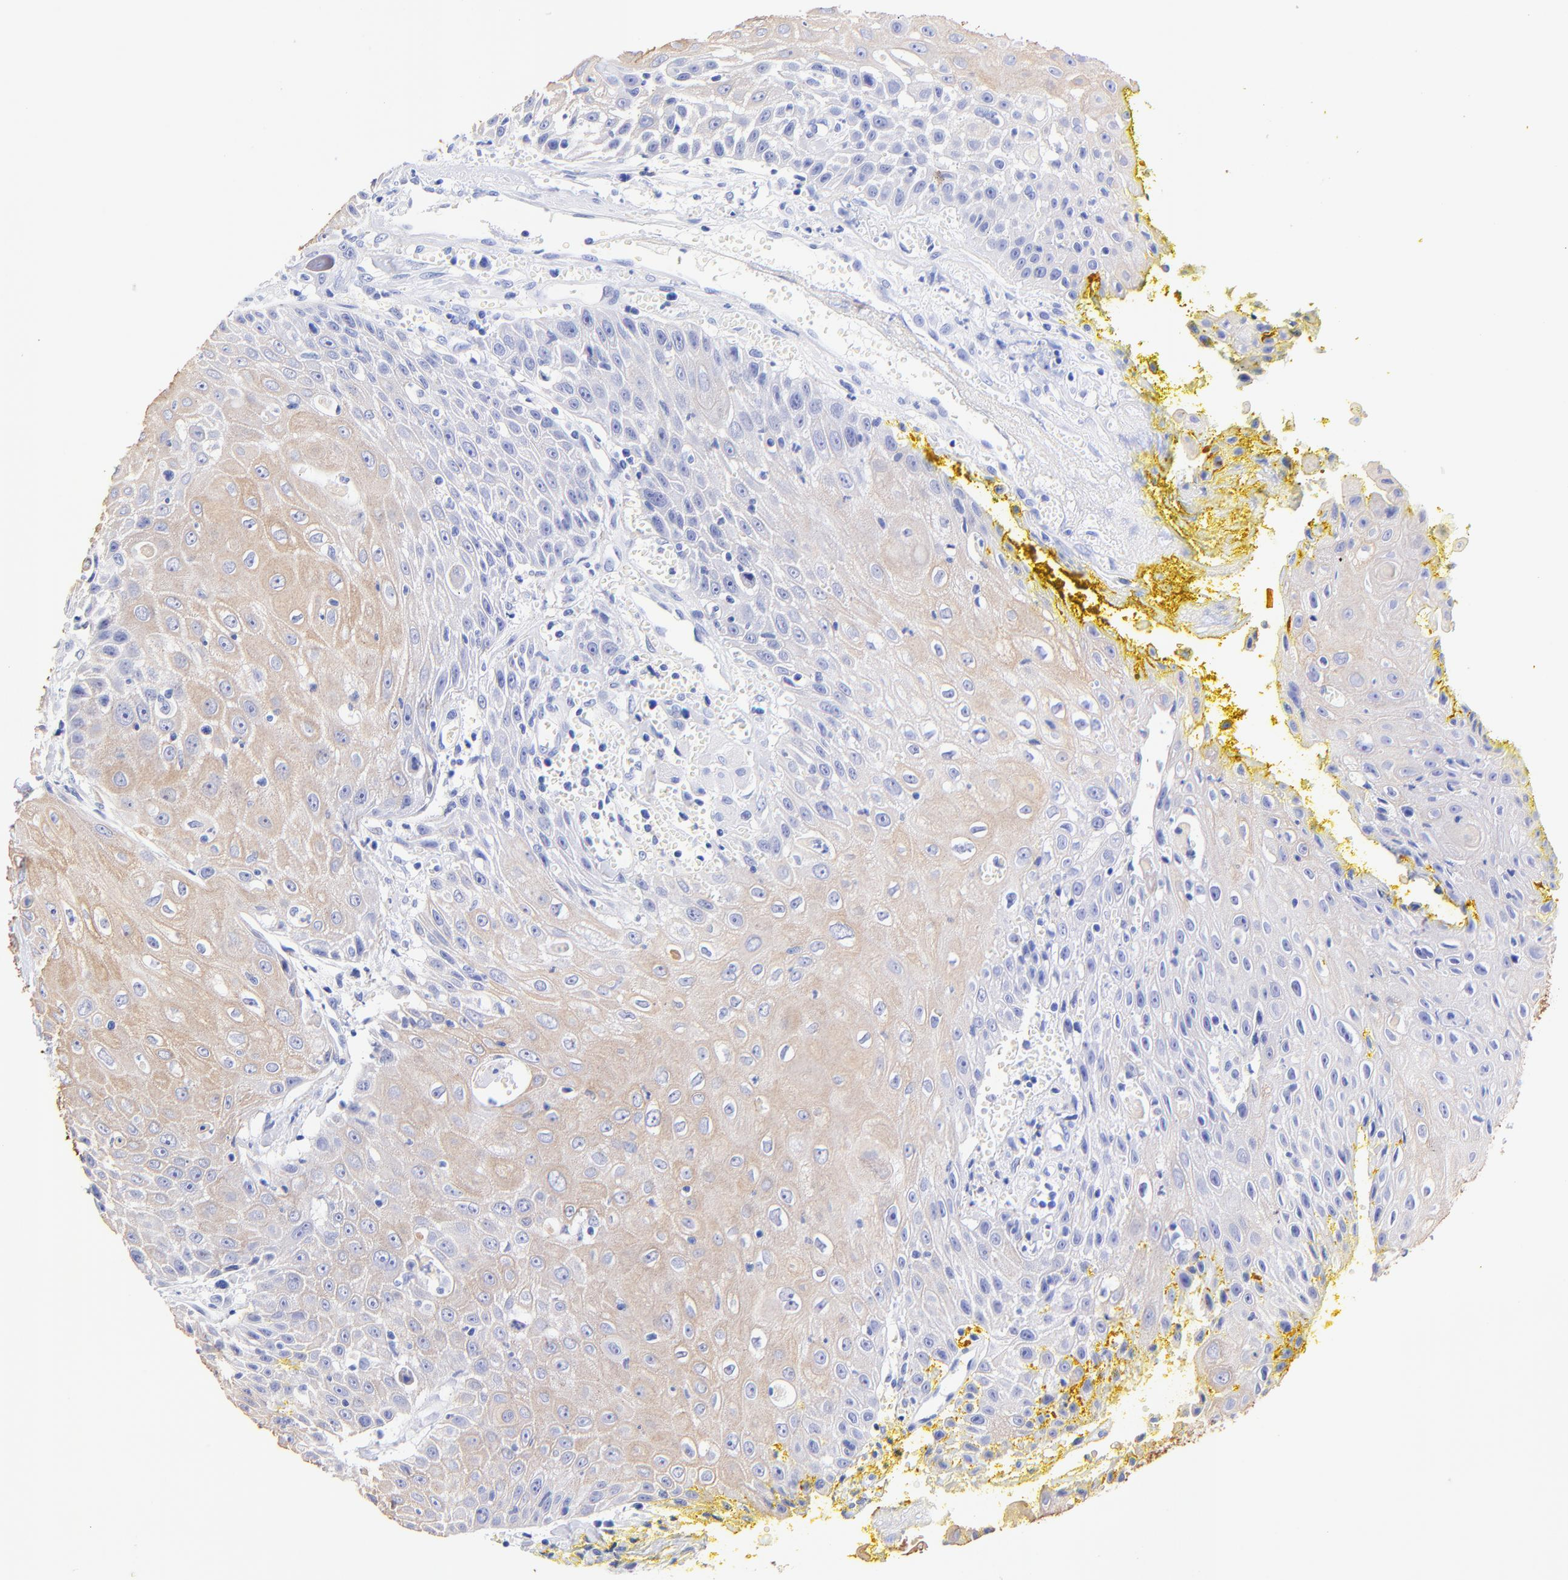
{"staining": {"intensity": "weak", "quantity": "25%-75%", "location": "cytoplasmic/membranous"}, "tissue": "head and neck cancer", "cell_type": "Tumor cells", "image_type": "cancer", "snomed": [{"axis": "morphology", "description": "Squamous cell carcinoma, NOS"}, {"axis": "topography", "description": "Oral tissue"}, {"axis": "topography", "description": "Head-Neck"}], "caption": "This histopathology image displays head and neck squamous cell carcinoma stained with immunohistochemistry to label a protein in brown. The cytoplasmic/membranous of tumor cells show weak positivity for the protein. Nuclei are counter-stained blue.", "gene": "KRT19", "patient": {"sex": "female", "age": 82}}